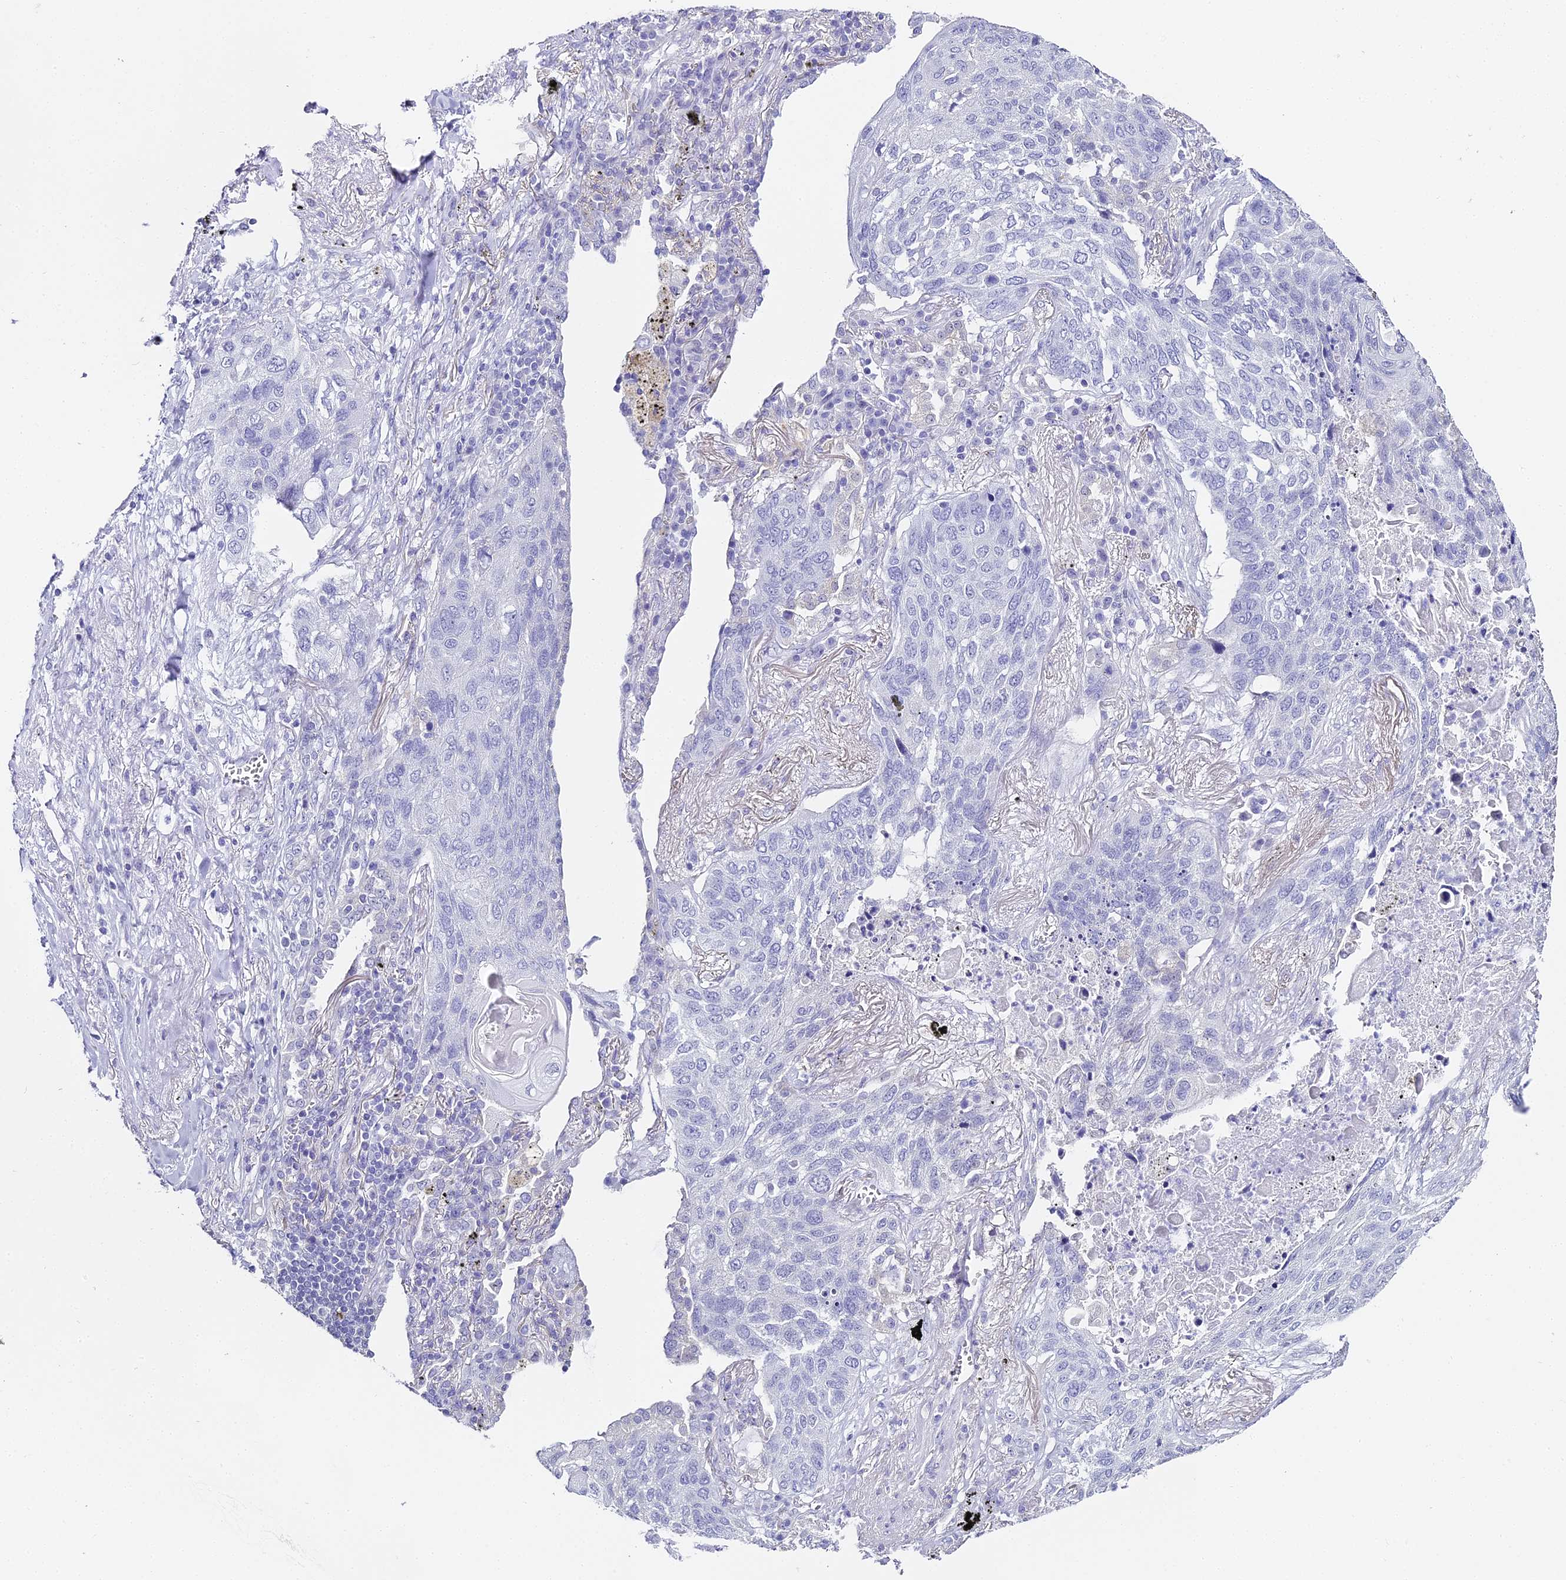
{"staining": {"intensity": "negative", "quantity": "none", "location": "none"}, "tissue": "lung cancer", "cell_type": "Tumor cells", "image_type": "cancer", "snomed": [{"axis": "morphology", "description": "Squamous cell carcinoma, NOS"}, {"axis": "topography", "description": "Lung"}], "caption": "DAB (3,3'-diaminobenzidine) immunohistochemical staining of human squamous cell carcinoma (lung) exhibits no significant staining in tumor cells.", "gene": "ABHD14A-ACY1", "patient": {"sex": "female", "age": 63}}